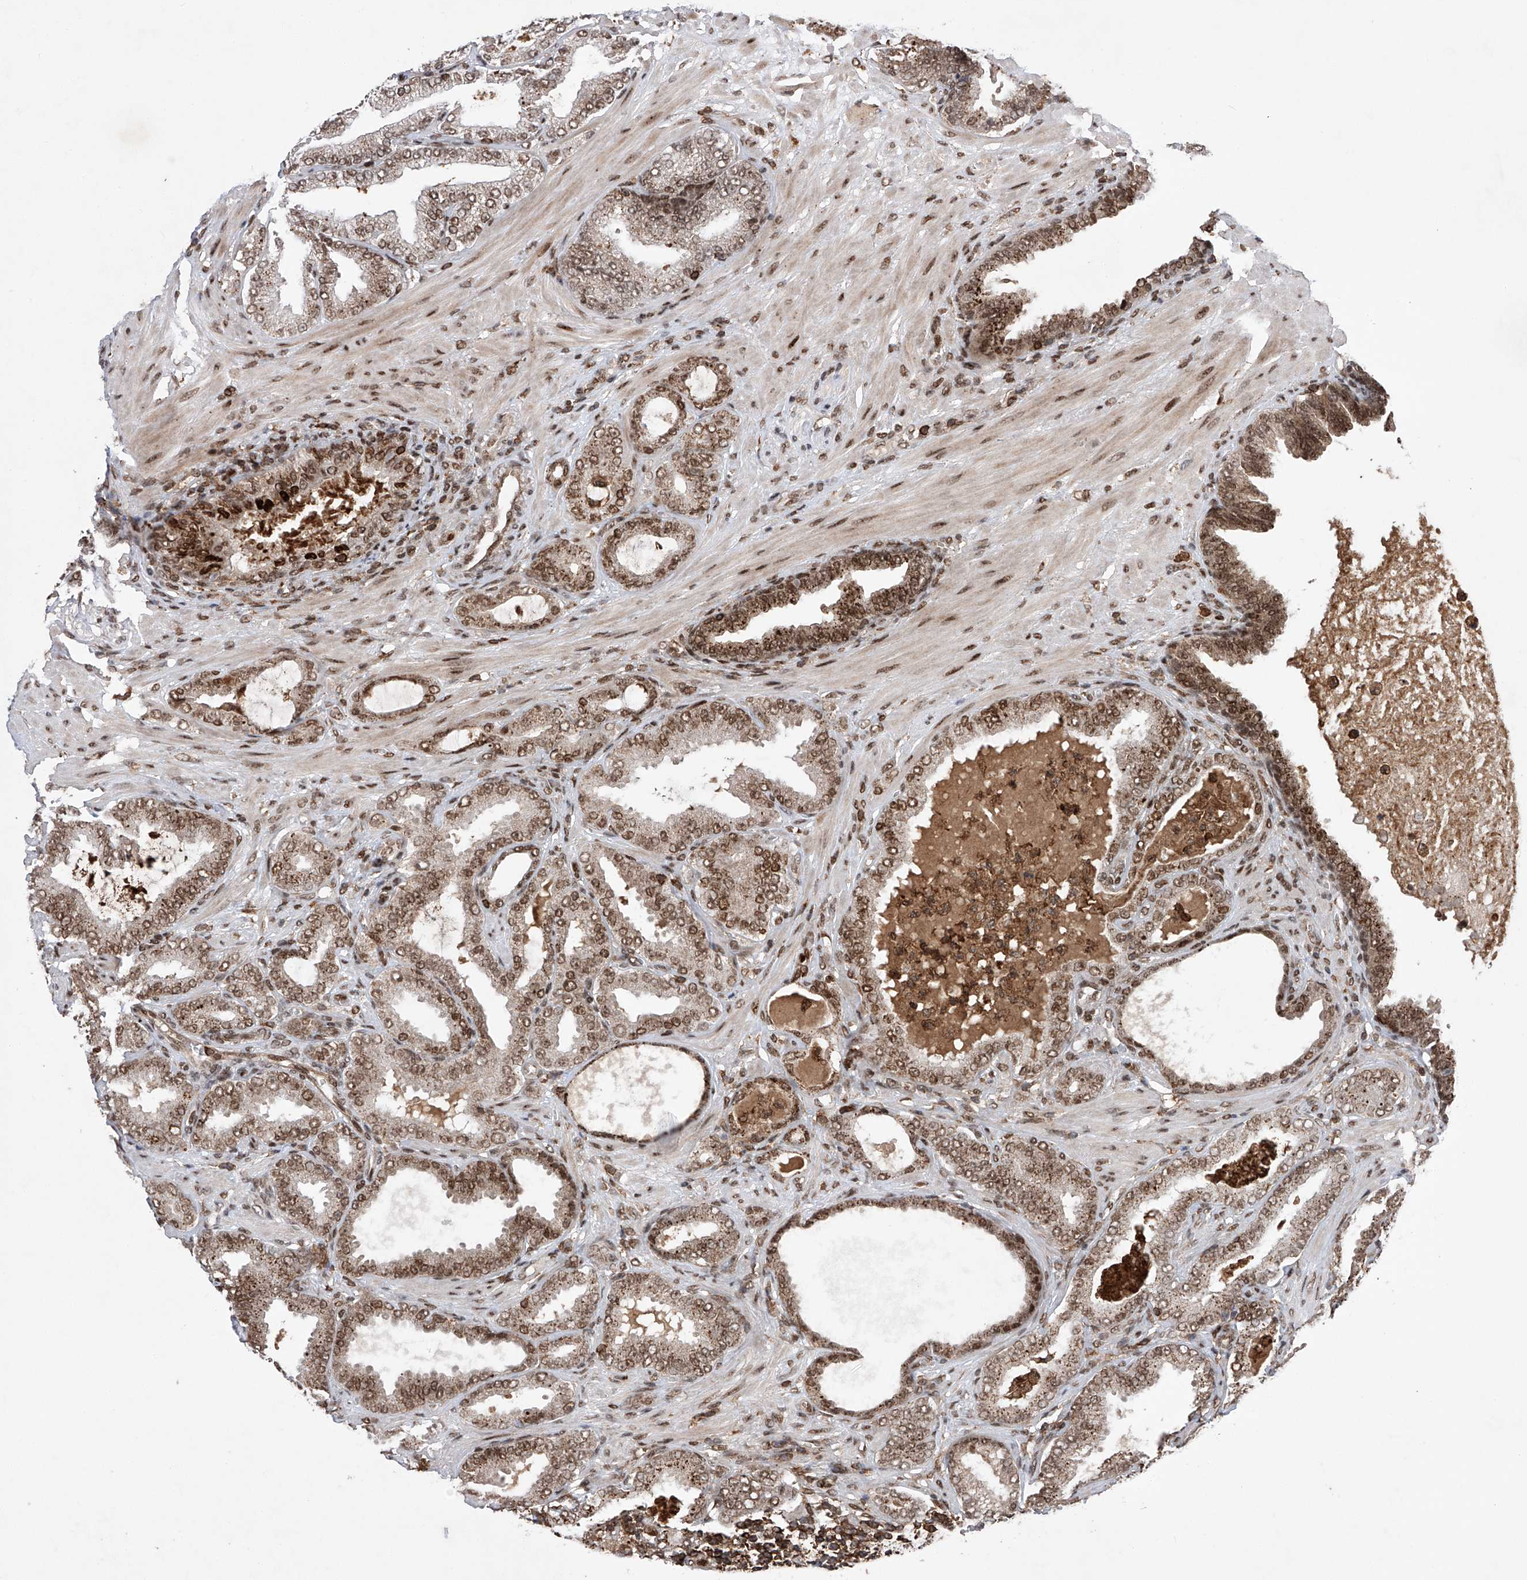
{"staining": {"intensity": "moderate", "quantity": ">75%", "location": "cytoplasmic/membranous,nuclear"}, "tissue": "prostate cancer", "cell_type": "Tumor cells", "image_type": "cancer", "snomed": [{"axis": "morphology", "description": "Adenocarcinoma, Low grade"}, {"axis": "topography", "description": "Prostate"}], "caption": "Immunohistochemistry staining of prostate cancer, which reveals medium levels of moderate cytoplasmic/membranous and nuclear expression in approximately >75% of tumor cells indicating moderate cytoplasmic/membranous and nuclear protein staining. The staining was performed using DAB (3,3'-diaminobenzidine) (brown) for protein detection and nuclei were counterstained in hematoxylin (blue).", "gene": "ZNF280D", "patient": {"sex": "male", "age": 63}}